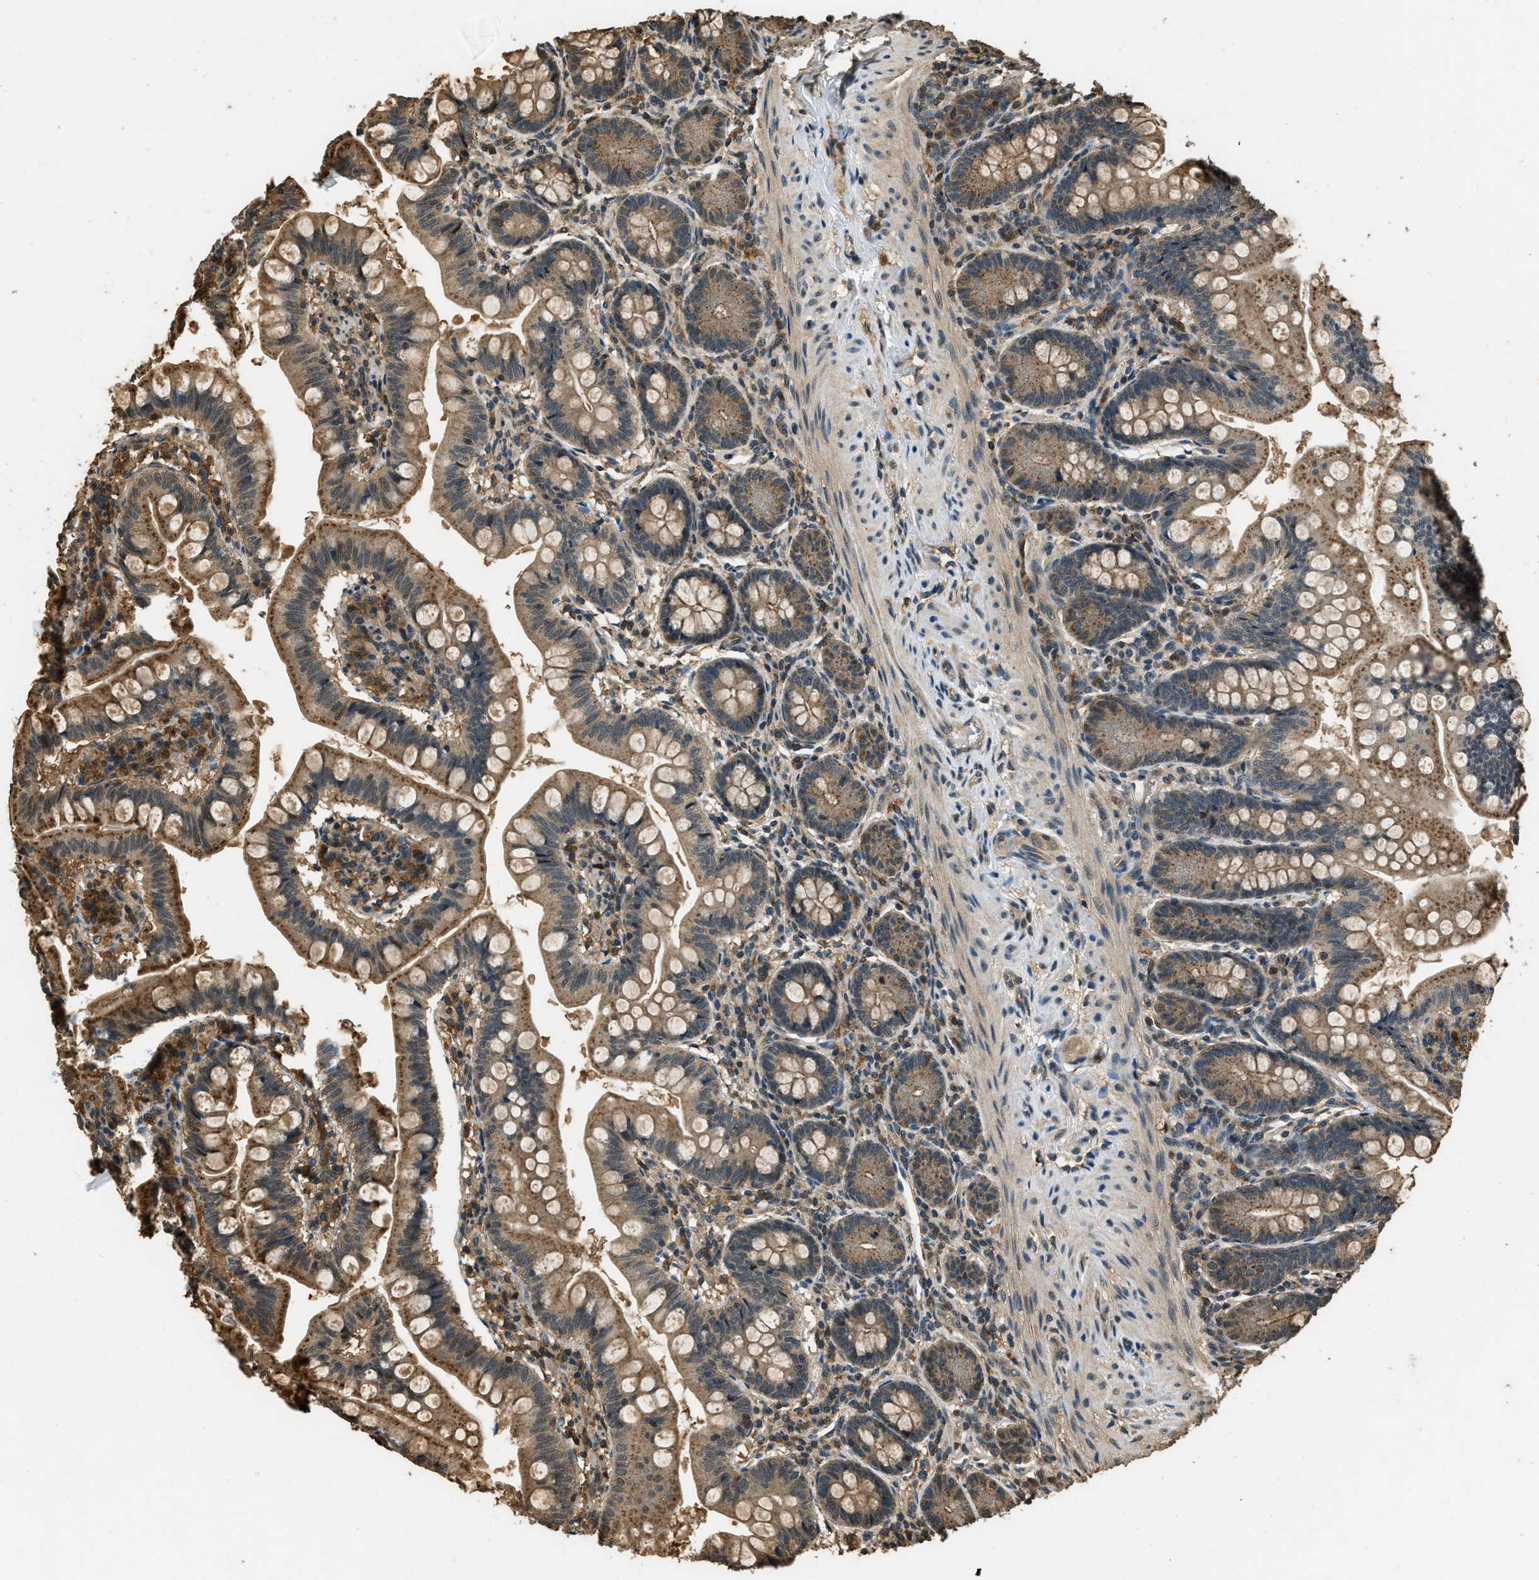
{"staining": {"intensity": "moderate", "quantity": ">75%", "location": "cytoplasmic/membranous"}, "tissue": "small intestine", "cell_type": "Glandular cells", "image_type": "normal", "snomed": [{"axis": "morphology", "description": "Normal tissue, NOS"}, {"axis": "topography", "description": "Small intestine"}], "caption": "Unremarkable small intestine exhibits moderate cytoplasmic/membranous expression in approximately >75% of glandular cells The protein is stained brown, and the nuclei are stained in blue (DAB IHC with brightfield microscopy, high magnification)..", "gene": "RAP2A", "patient": {"sex": "male", "age": 7}}